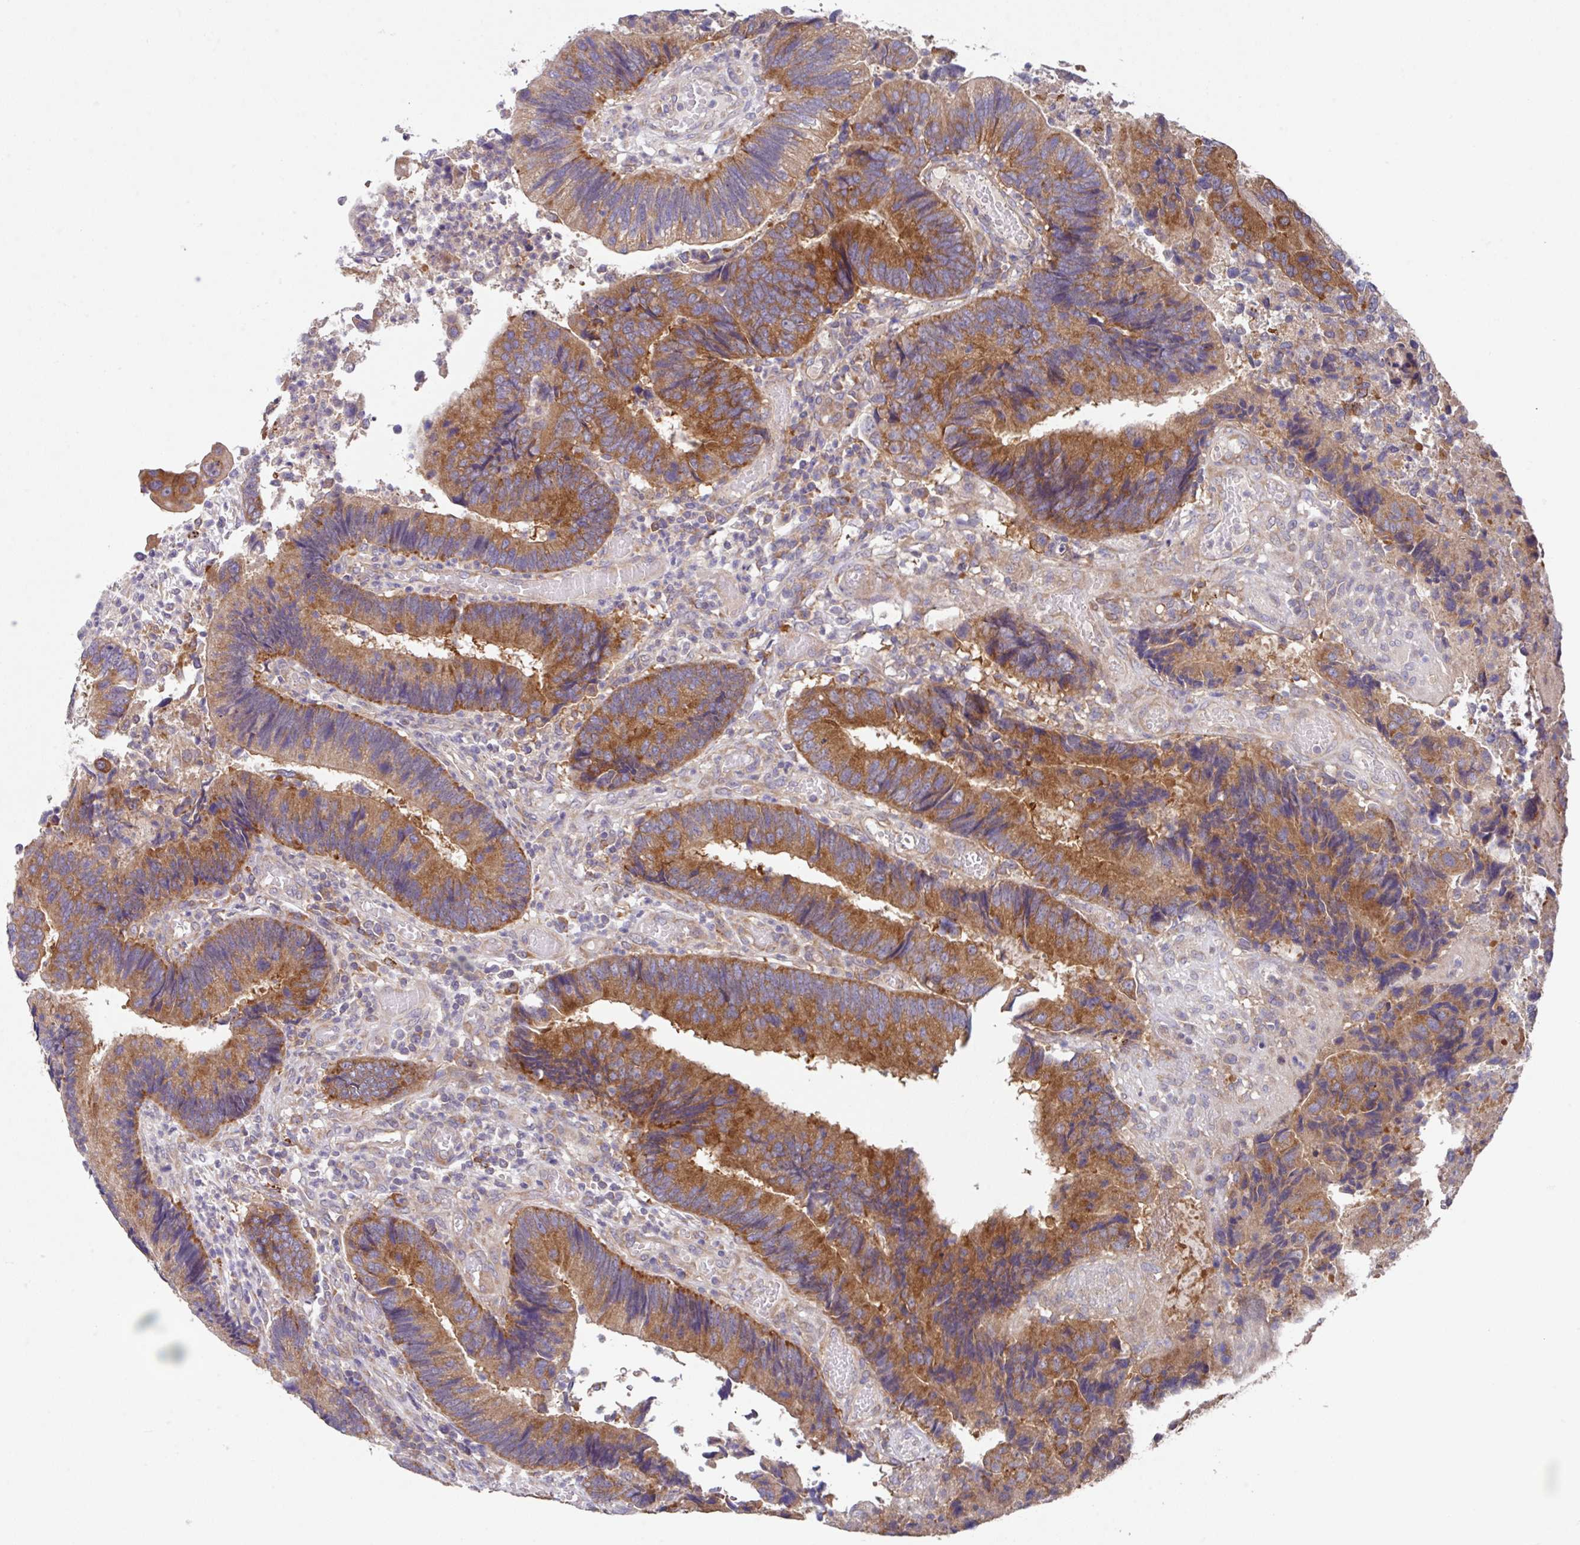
{"staining": {"intensity": "strong", "quantity": ">75%", "location": "cytoplasmic/membranous"}, "tissue": "colorectal cancer", "cell_type": "Tumor cells", "image_type": "cancer", "snomed": [{"axis": "morphology", "description": "Adenocarcinoma, NOS"}, {"axis": "topography", "description": "Colon"}], "caption": "Immunohistochemical staining of human colorectal adenocarcinoma displays strong cytoplasmic/membranous protein expression in about >75% of tumor cells. The staining is performed using DAB (3,3'-diaminobenzidine) brown chromogen to label protein expression. The nuclei are counter-stained blue using hematoxylin.", "gene": "EIF4B", "patient": {"sex": "female", "age": 67}}